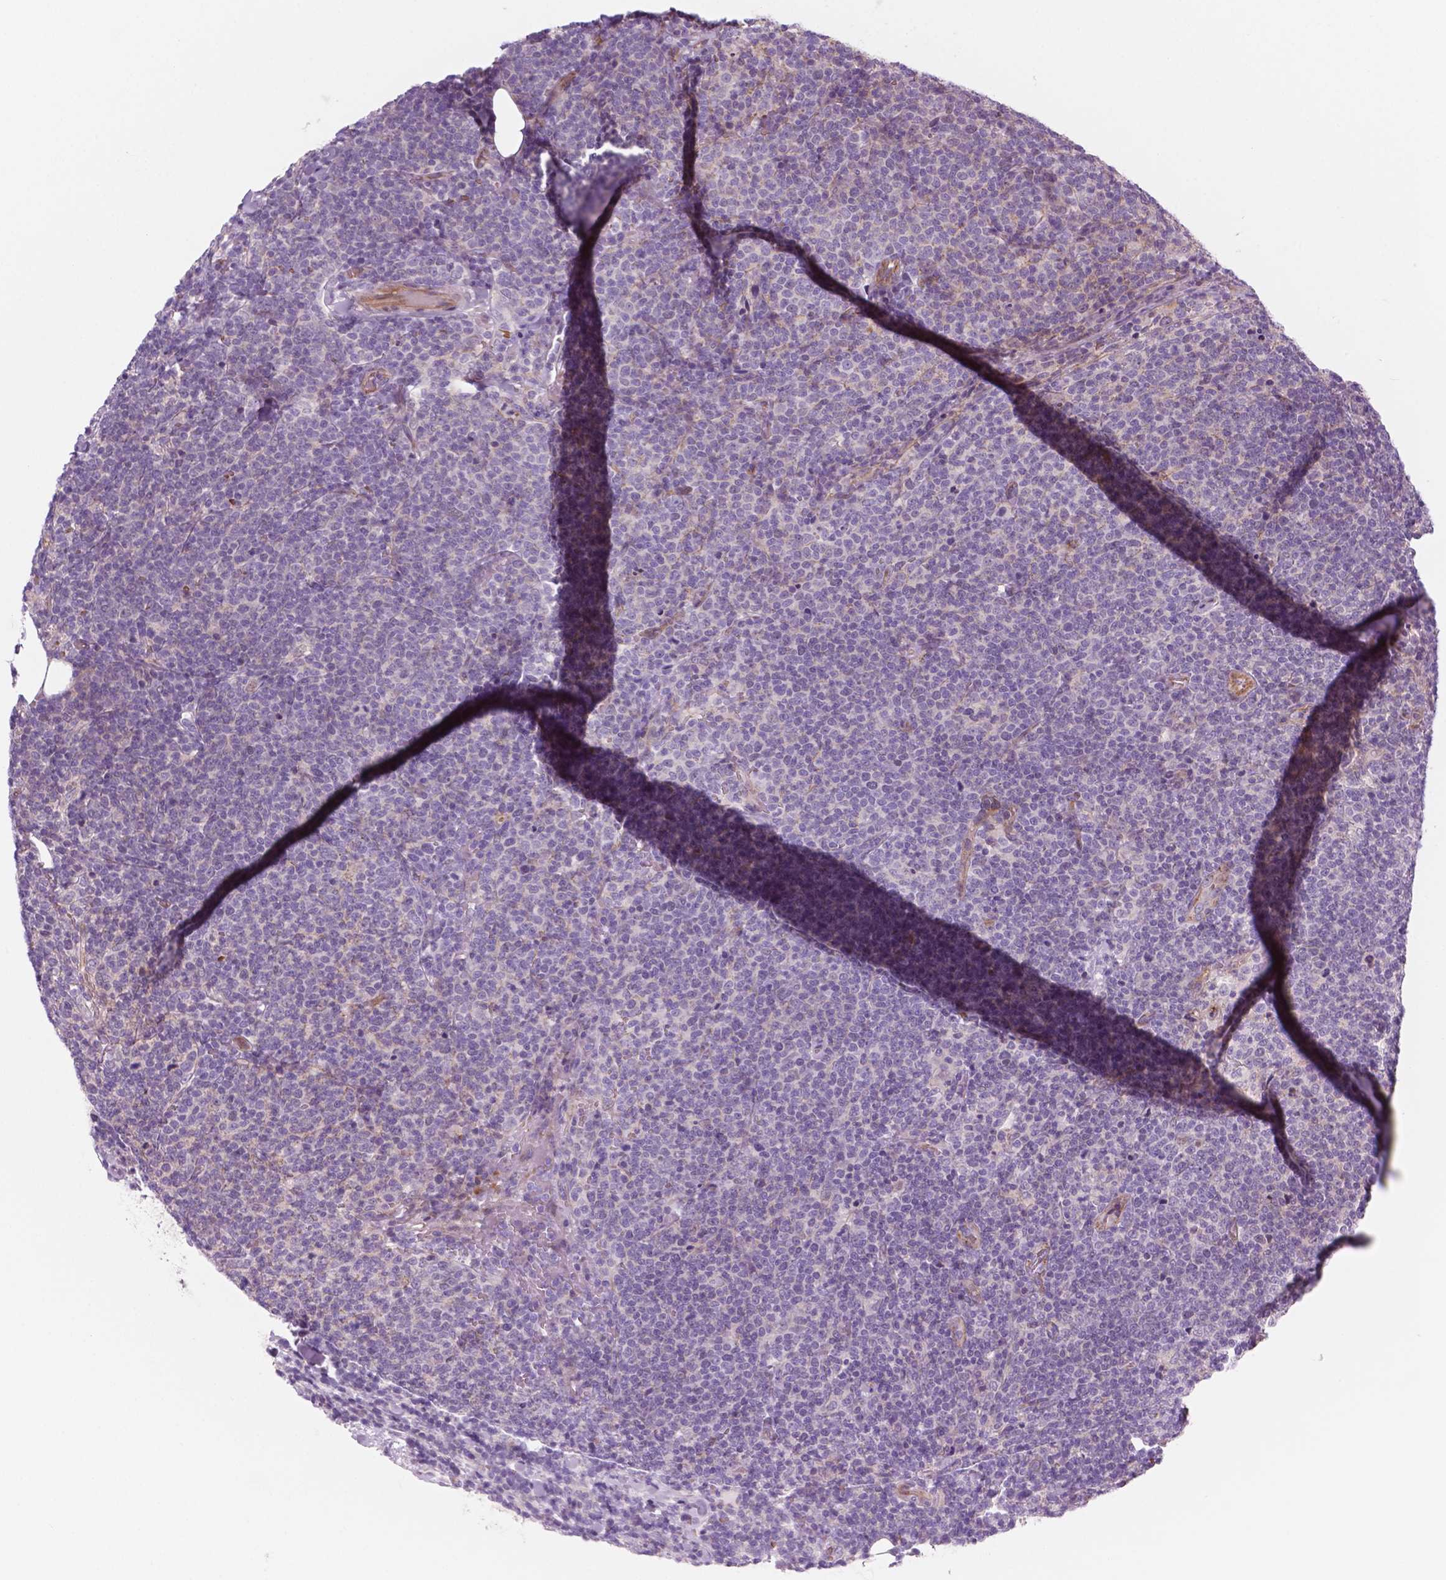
{"staining": {"intensity": "negative", "quantity": "none", "location": "none"}, "tissue": "lymphoma", "cell_type": "Tumor cells", "image_type": "cancer", "snomed": [{"axis": "morphology", "description": "Malignant lymphoma, non-Hodgkin's type, High grade"}, {"axis": "topography", "description": "Lymph node"}], "caption": "Immunohistochemical staining of human lymphoma shows no significant positivity in tumor cells.", "gene": "RND3", "patient": {"sex": "male", "age": 61}}